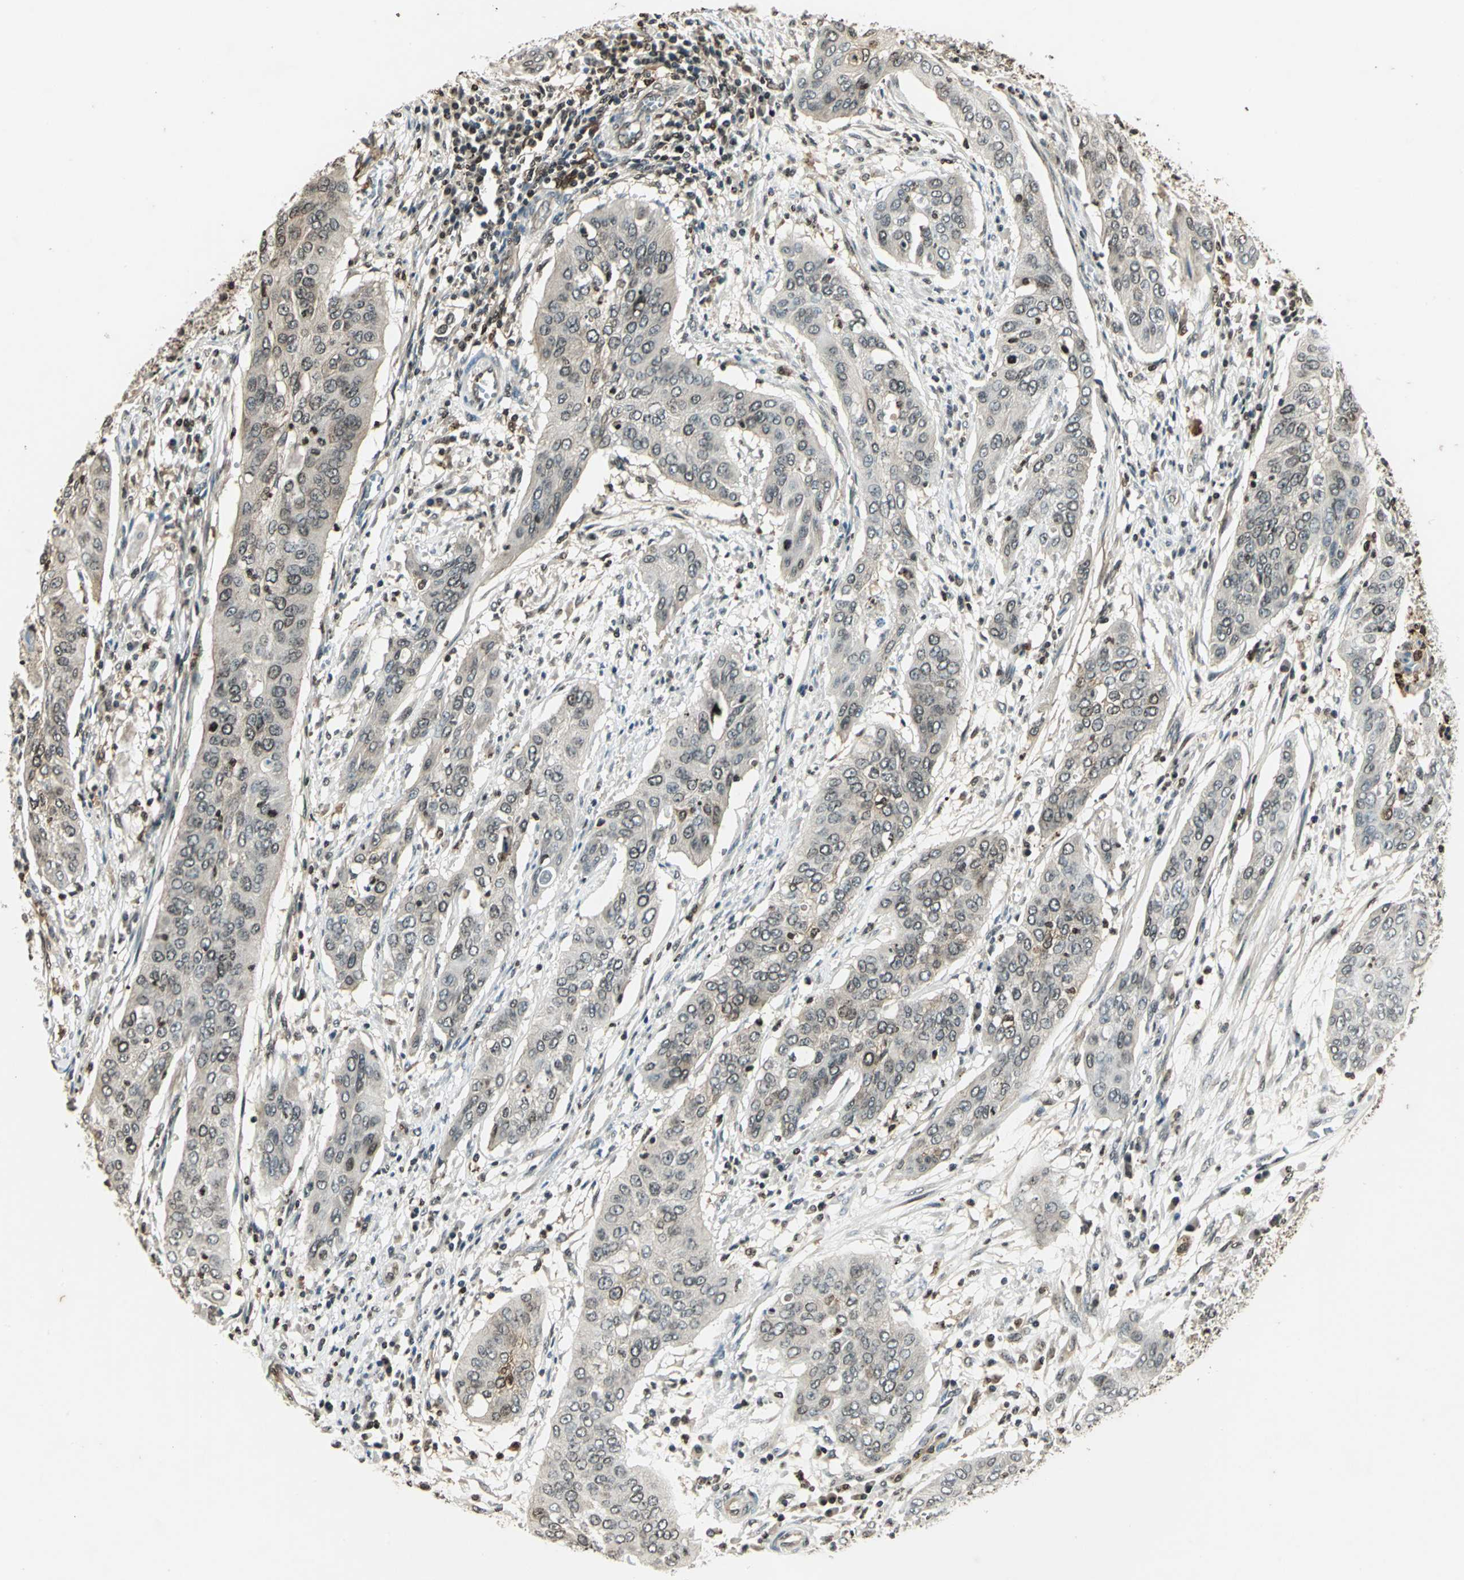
{"staining": {"intensity": "negative", "quantity": "none", "location": "none"}, "tissue": "cervical cancer", "cell_type": "Tumor cells", "image_type": "cancer", "snomed": [{"axis": "morphology", "description": "Squamous cell carcinoma, NOS"}, {"axis": "topography", "description": "Cervix"}], "caption": "Immunohistochemistry image of neoplastic tissue: squamous cell carcinoma (cervical) stained with DAB (3,3'-diaminobenzidine) reveals no significant protein staining in tumor cells.", "gene": "LGALS3", "patient": {"sex": "female", "age": 39}}